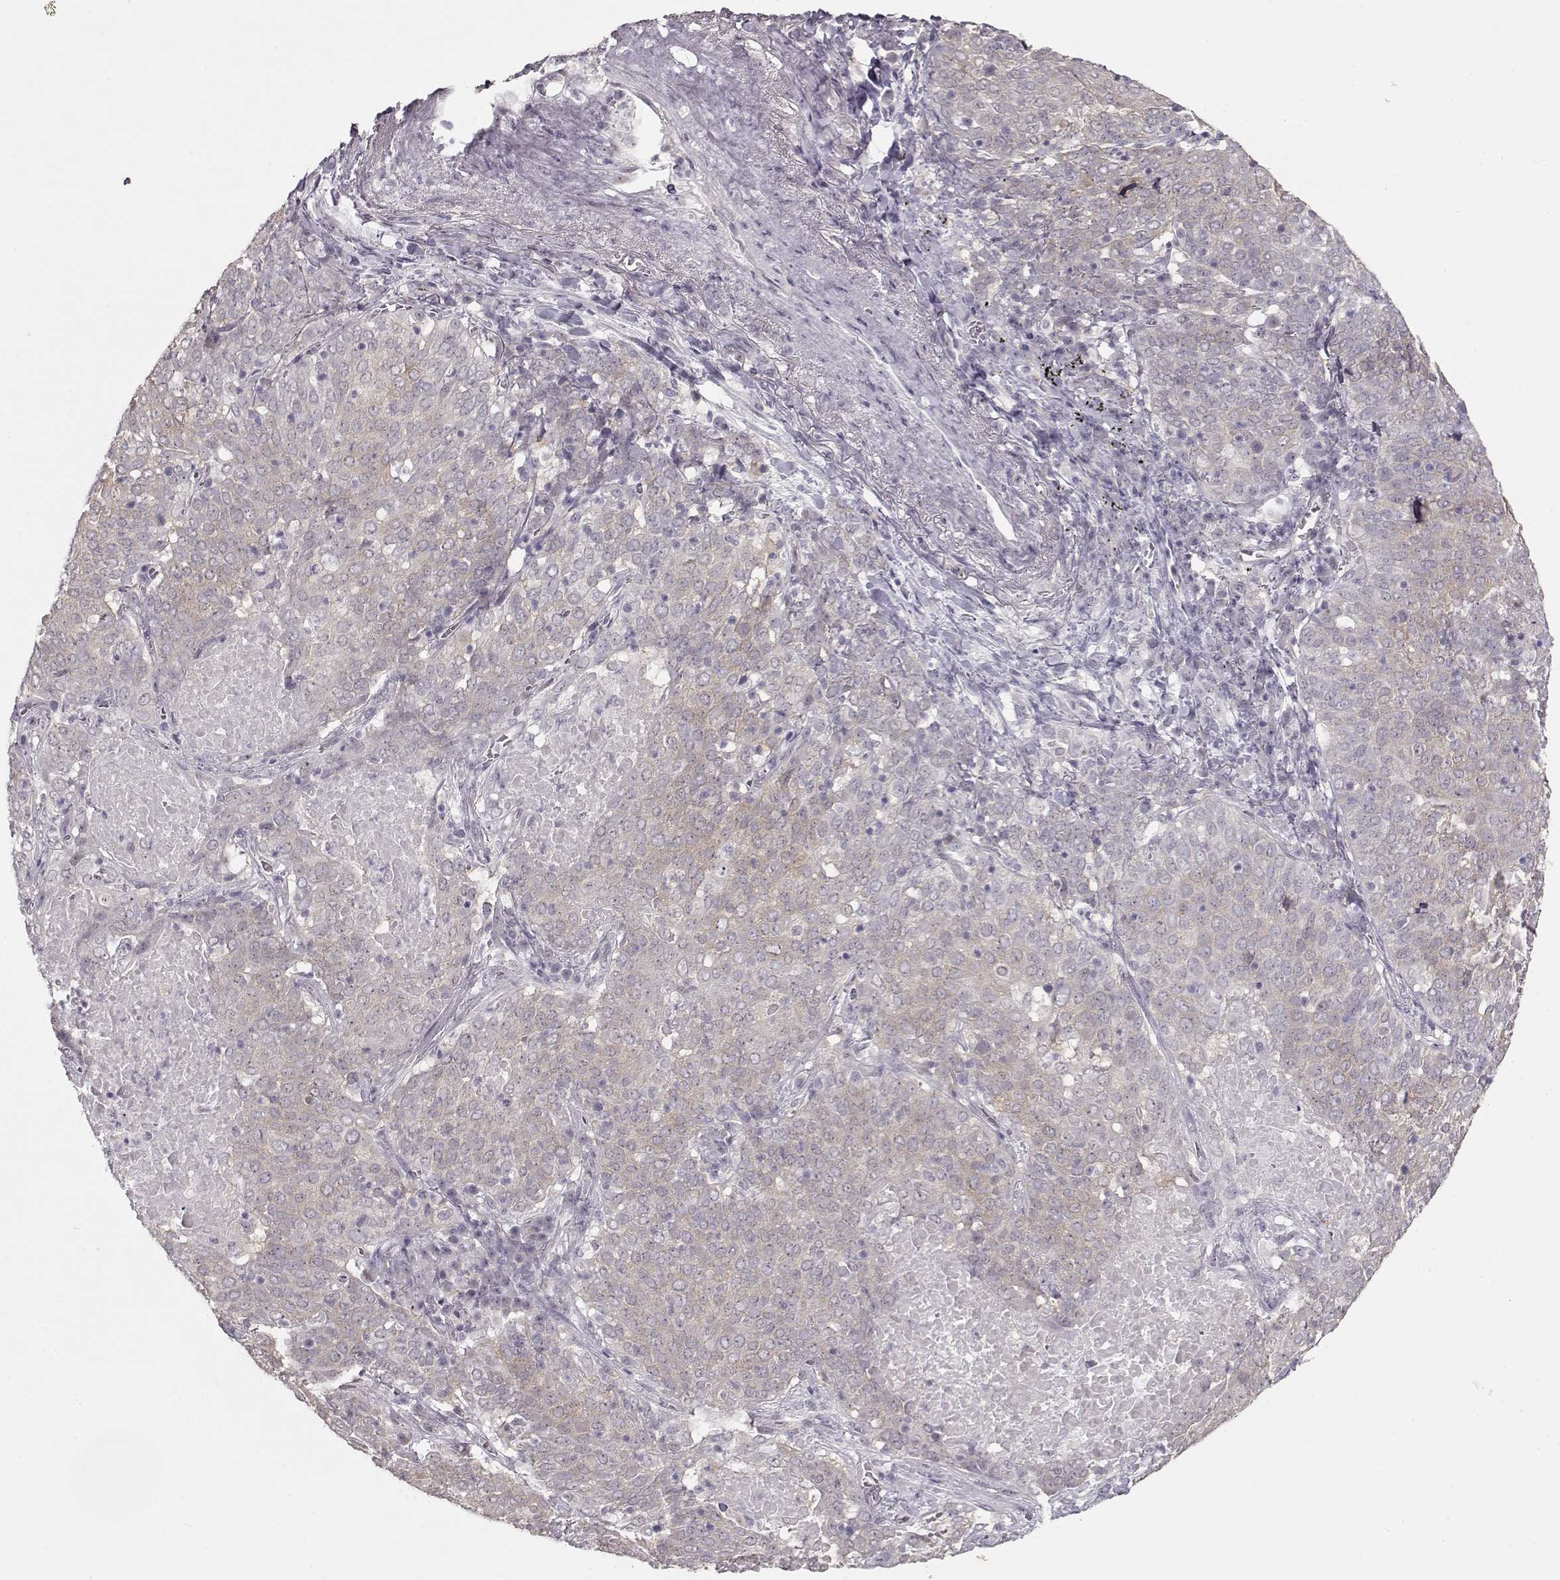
{"staining": {"intensity": "weak", "quantity": ">75%", "location": "cytoplasmic/membranous"}, "tissue": "lung cancer", "cell_type": "Tumor cells", "image_type": "cancer", "snomed": [{"axis": "morphology", "description": "Squamous cell carcinoma, NOS"}, {"axis": "topography", "description": "Lung"}], "caption": "Protein expression analysis of squamous cell carcinoma (lung) exhibits weak cytoplasmic/membranous staining in approximately >75% of tumor cells. Nuclei are stained in blue.", "gene": "FAM205A", "patient": {"sex": "male", "age": 82}}